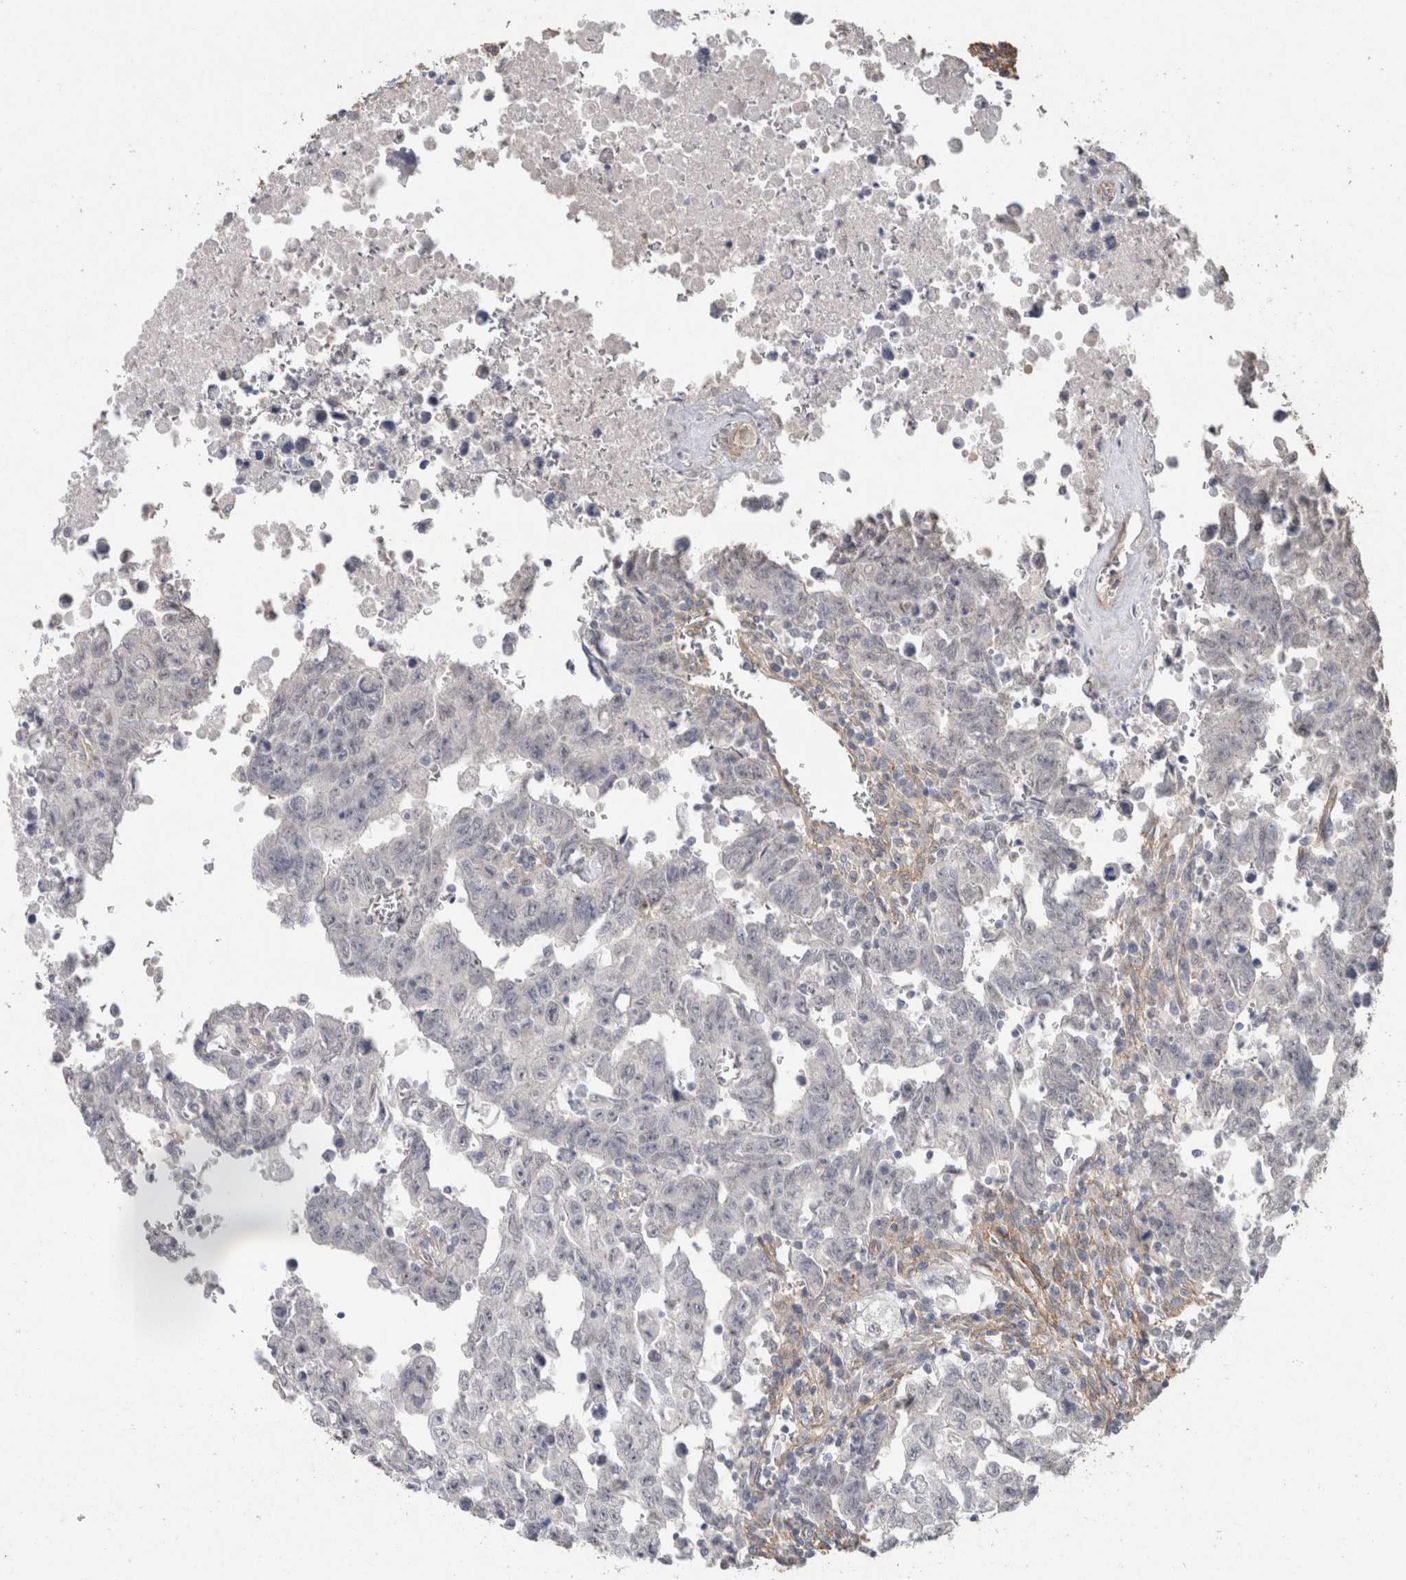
{"staining": {"intensity": "negative", "quantity": "none", "location": "none"}, "tissue": "testis cancer", "cell_type": "Tumor cells", "image_type": "cancer", "snomed": [{"axis": "morphology", "description": "Carcinoma, Embryonal, NOS"}, {"axis": "topography", "description": "Testis"}], "caption": "The micrograph reveals no staining of tumor cells in embryonal carcinoma (testis). (DAB immunohistochemistry, high magnification).", "gene": "RECK", "patient": {"sex": "male", "age": 28}}